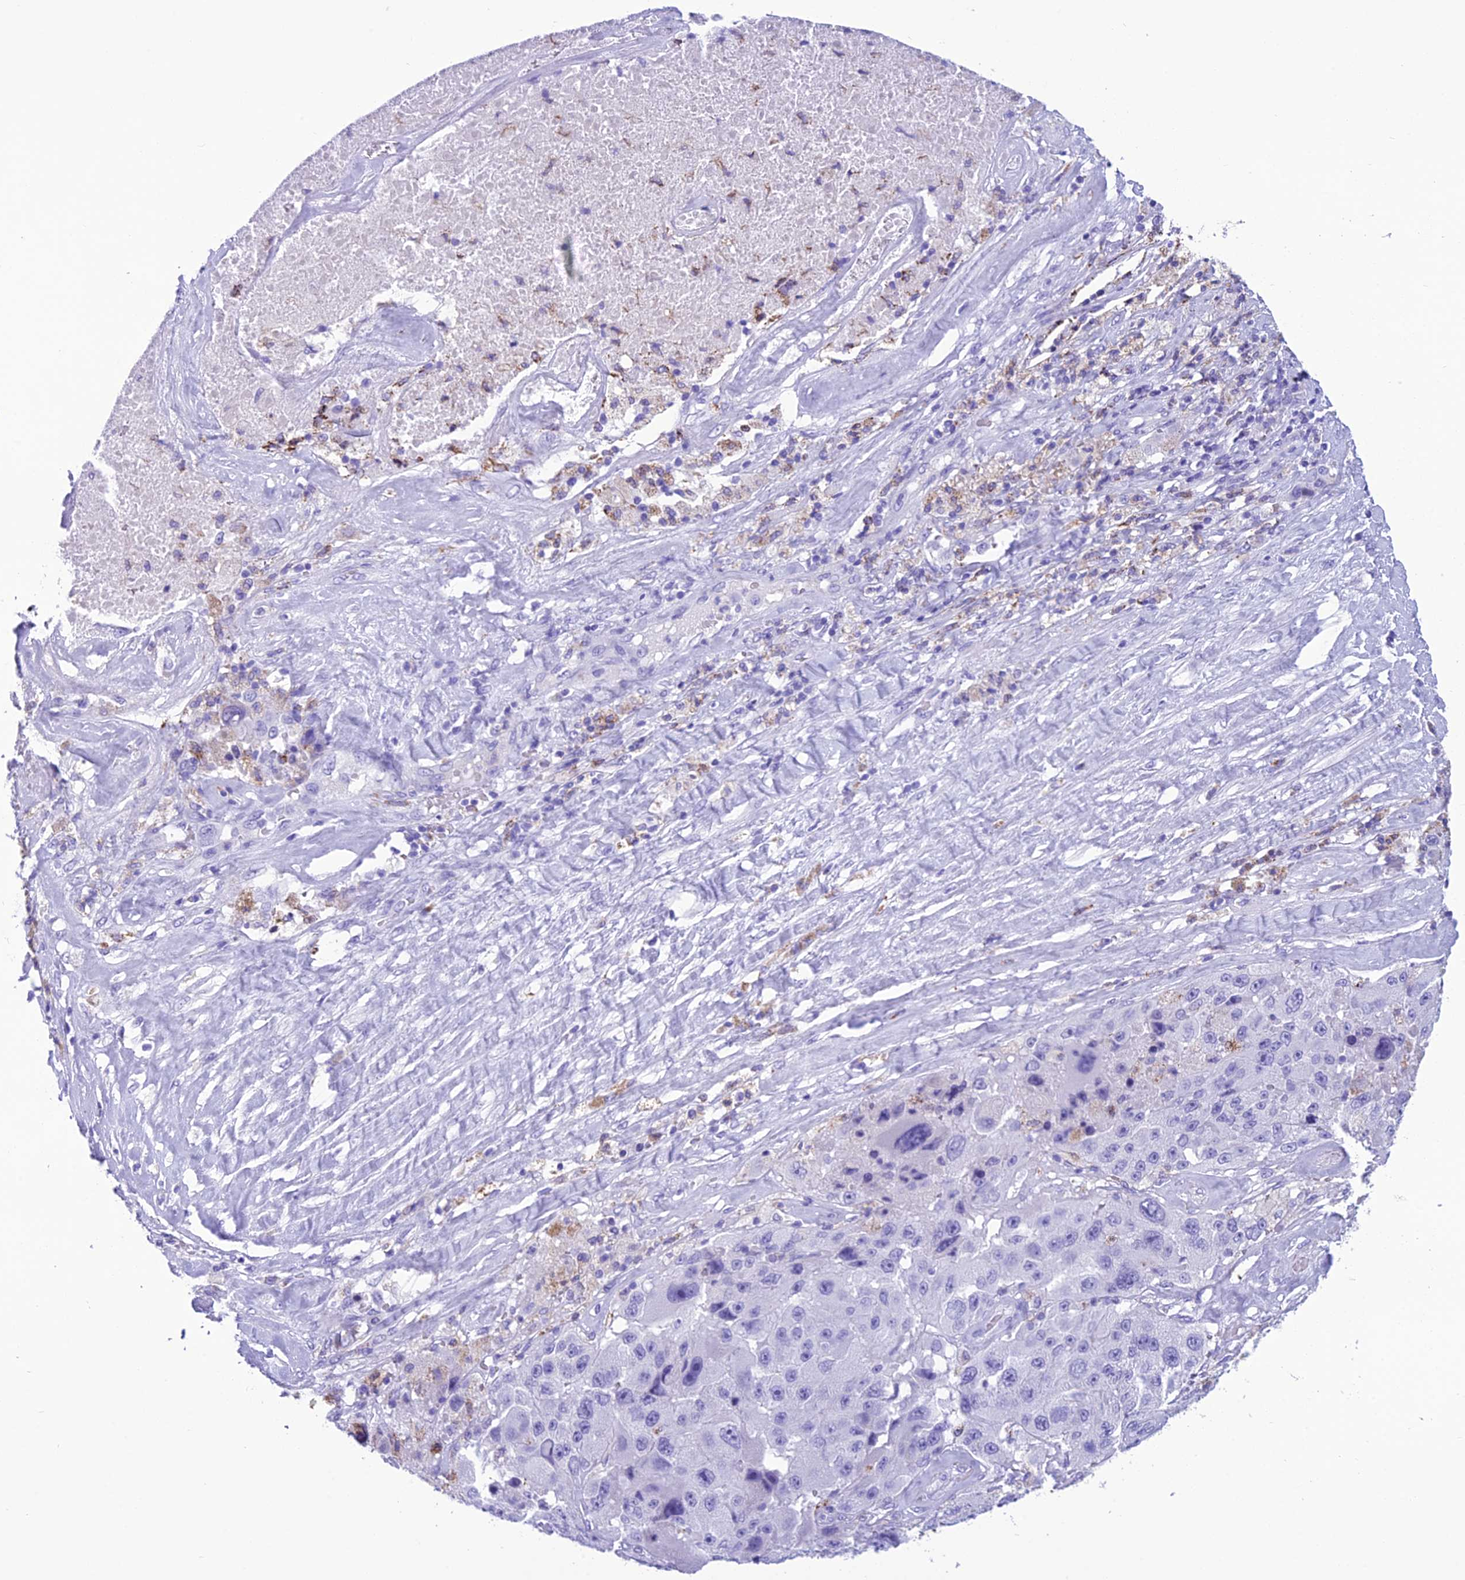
{"staining": {"intensity": "negative", "quantity": "none", "location": "none"}, "tissue": "melanoma", "cell_type": "Tumor cells", "image_type": "cancer", "snomed": [{"axis": "morphology", "description": "Malignant melanoma, Metastatic site"}, {"axis": "topography", "description": "Lymph node"}], "caption": "Immunohistochemistry (IHC) micrograph of neoplastic tissue: human melanoma stained with DAB (3,3'-diaminobenzidine) shows no significant protein staining in tumor cells. (IHC, brightfield microscopy, high magnification).", "gene": "TRAM1L1", "patient": {"sex": "male", "age": 62}}